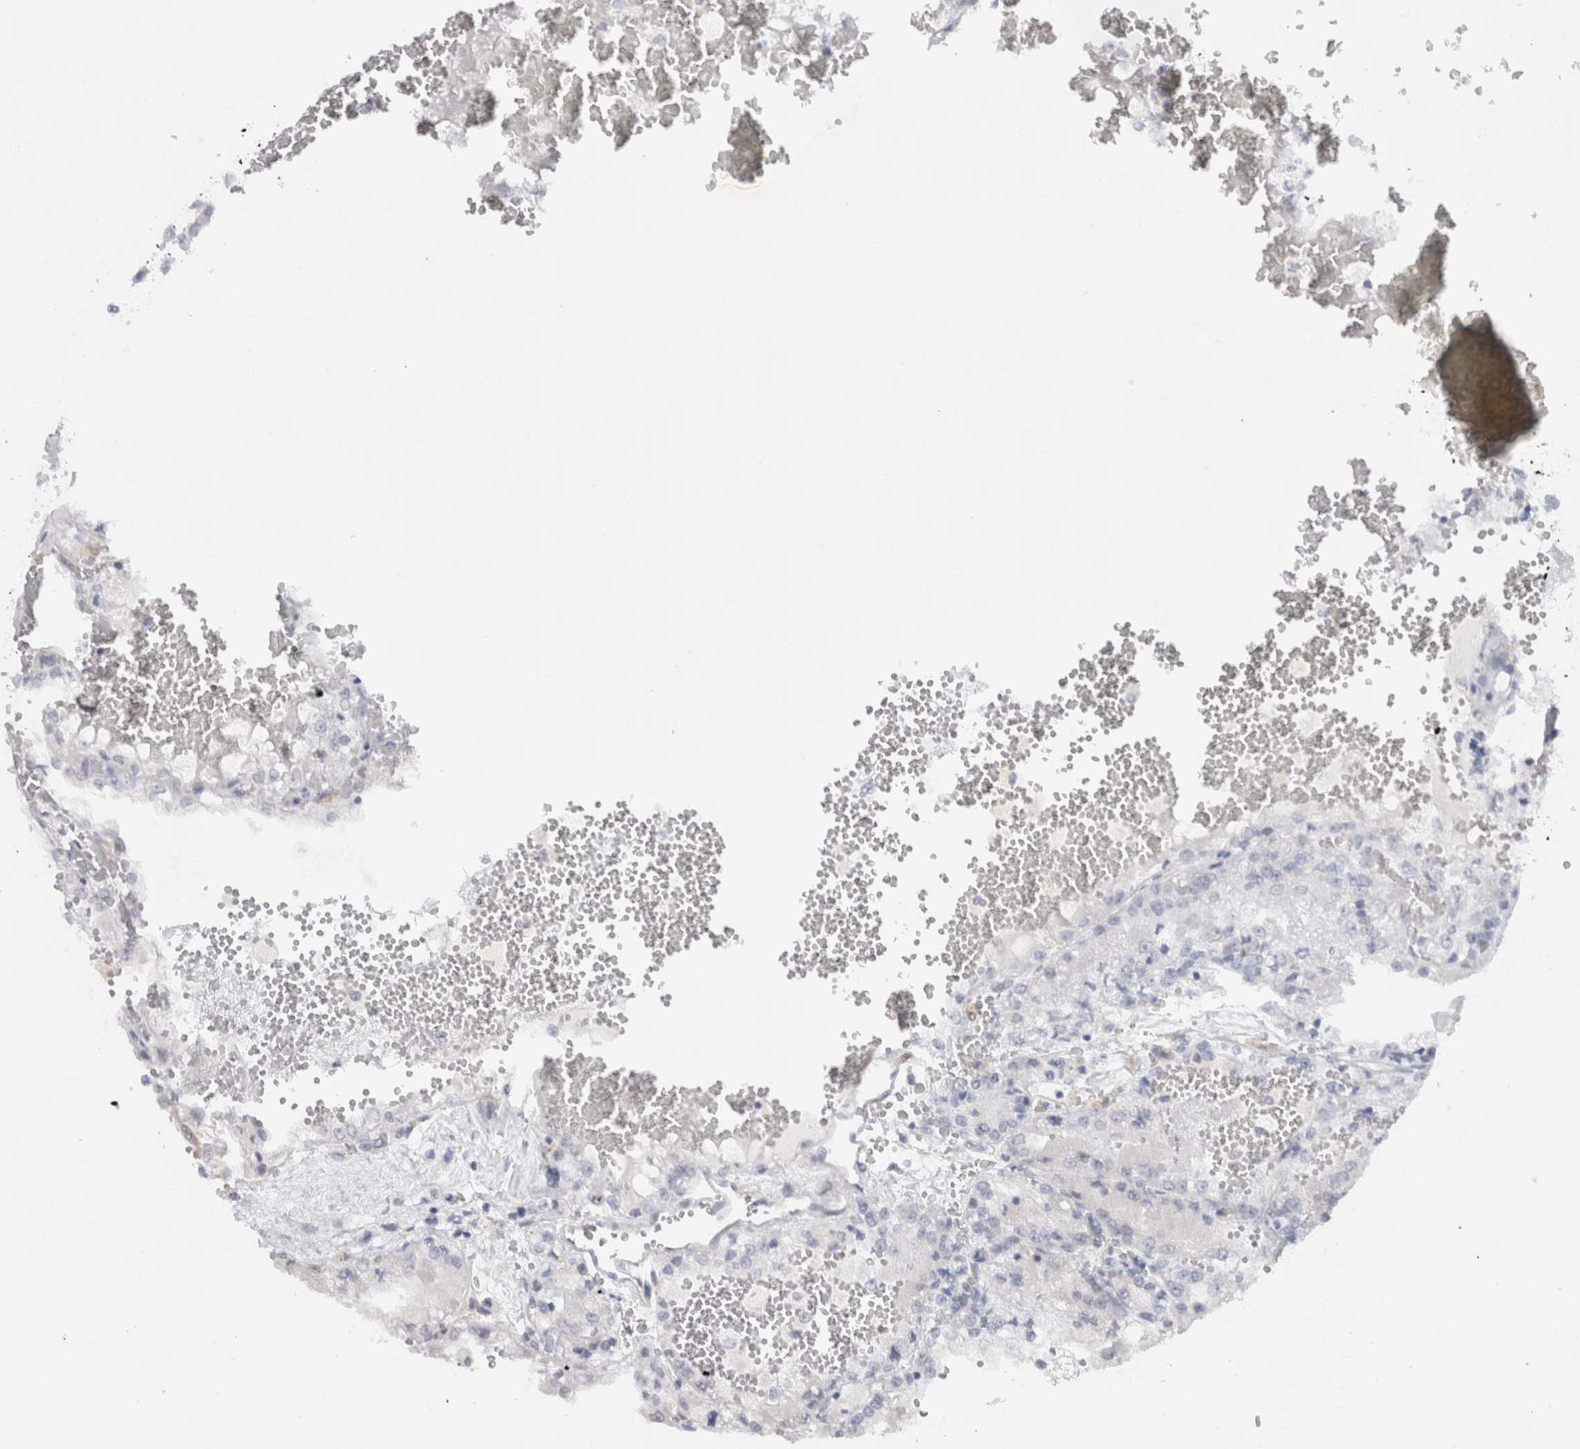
{"staining": {"intensity": "negative", "quantity": "none", "location": "none"}, "tissue": "renal cancer", "cell_type": "Tumor cells", "image_type": "cancer", "snomed": [{"axis": "morphology", "description": "Adenocarcinoma, NOS"}, {"axis": "topography", "description": "Kidney"}], "caption": "A photomicrograph of adenocarcinoma (renal) stained for a protein exhibits no brown staining in tumor cells.", "gene": "C9orf50", "patient": {"sex": "female", "age": 56}}